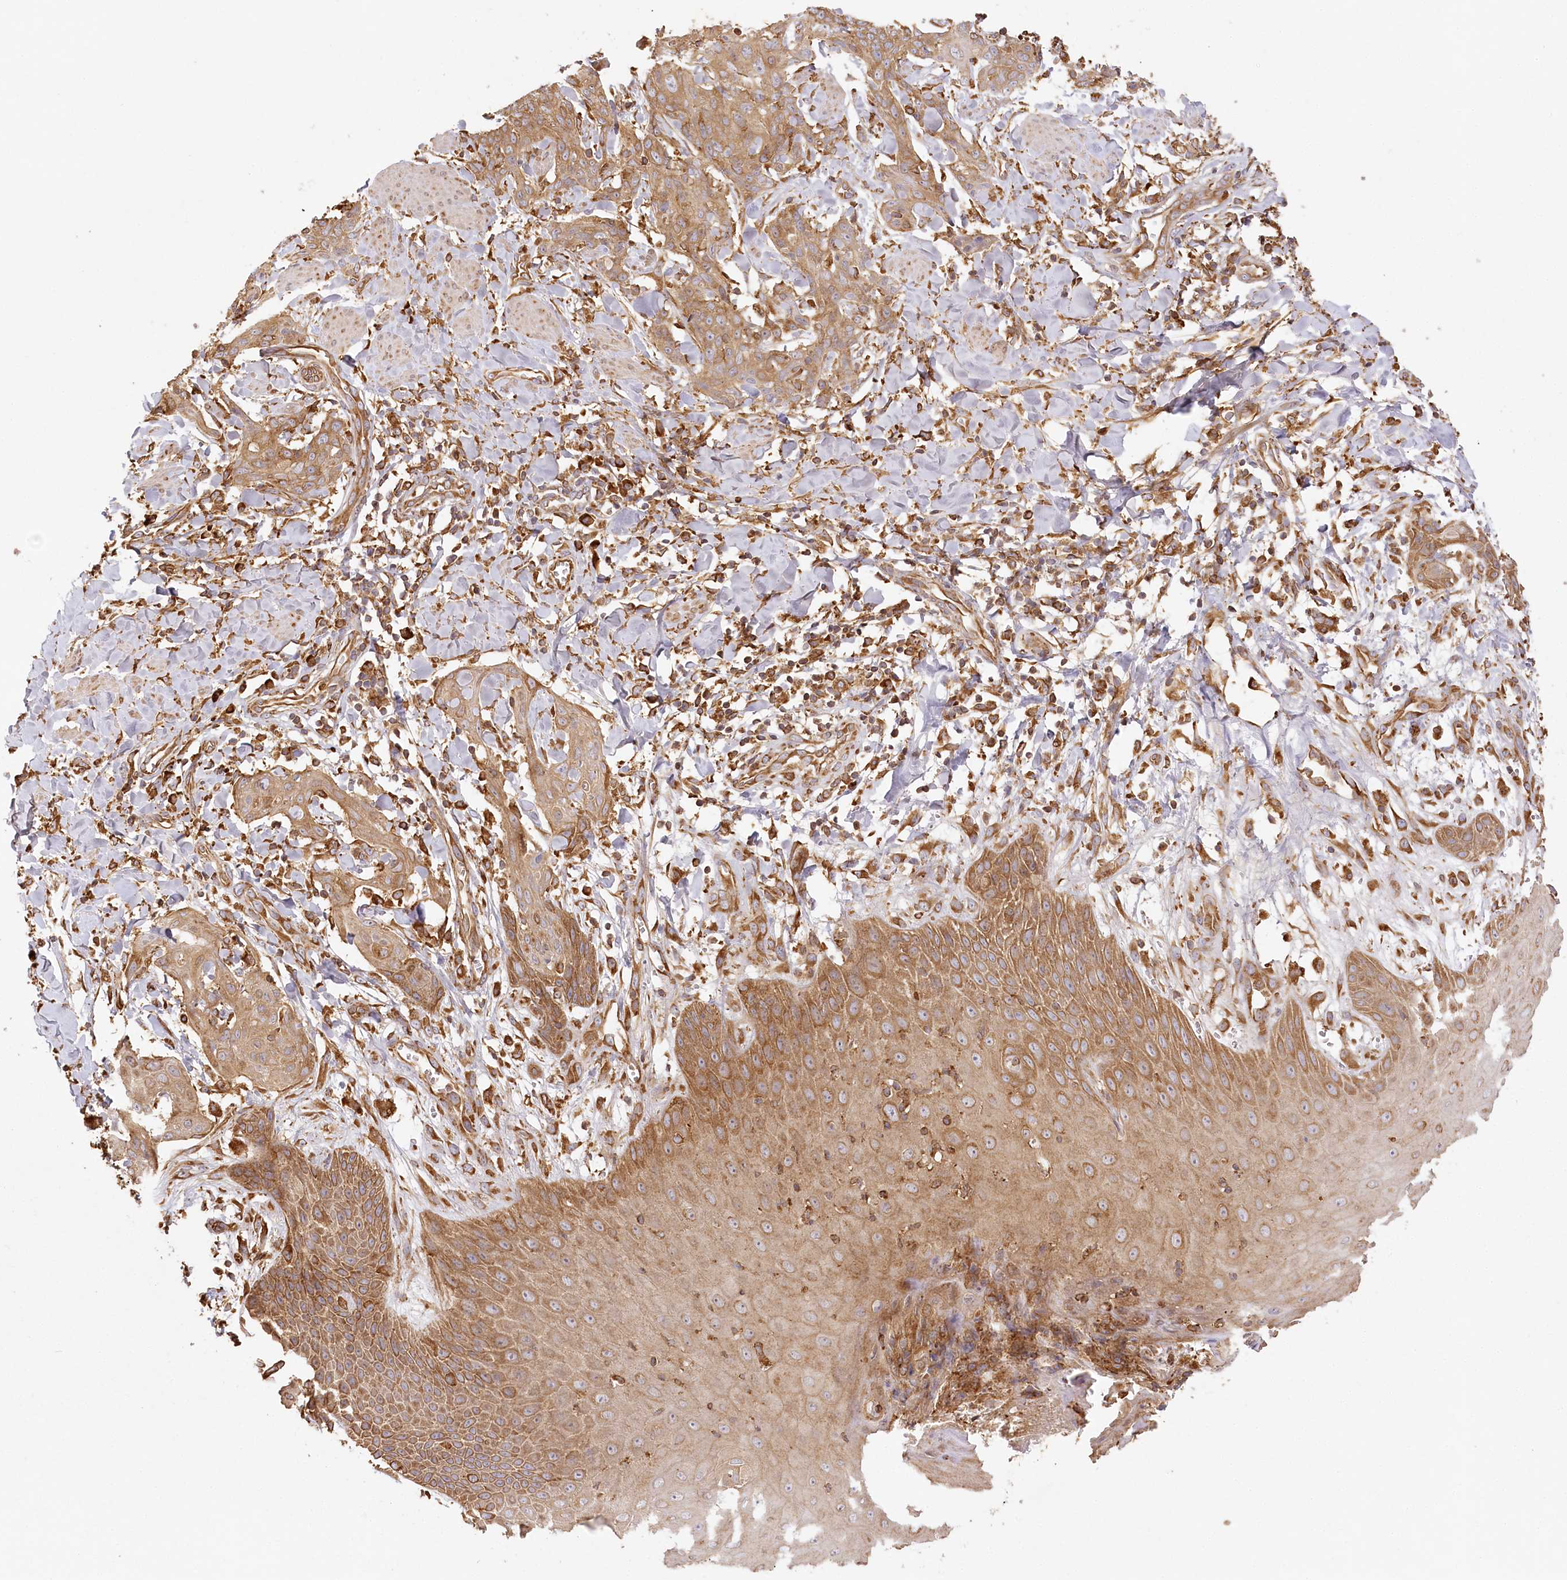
{"staining": {"intensity": "moderate", "quantity": ">75%", "location": "cytoplasmic/membranous"}, "tissue": "skin cancer", "cell_type": "Tumor cells", "image_type": "cancer", "snomed": [{"axis": "morphology", "description": "Squamous cell carcinoma, NOS"}, {"axis": "topography", "description": "Skin"}, {"axis": "topography", "description": "Vulva"}], "caption": "Immunohistochemical staining of human squamous cell carcinoma (skin) exhibits moderate cytoplasmic/membranous protein positivity in about >75% of tumor cells. (IHC, brightfield microscopy, high magnification).", "gene": "ACAP2", "patient": {"sex": "female", "age": 85}}